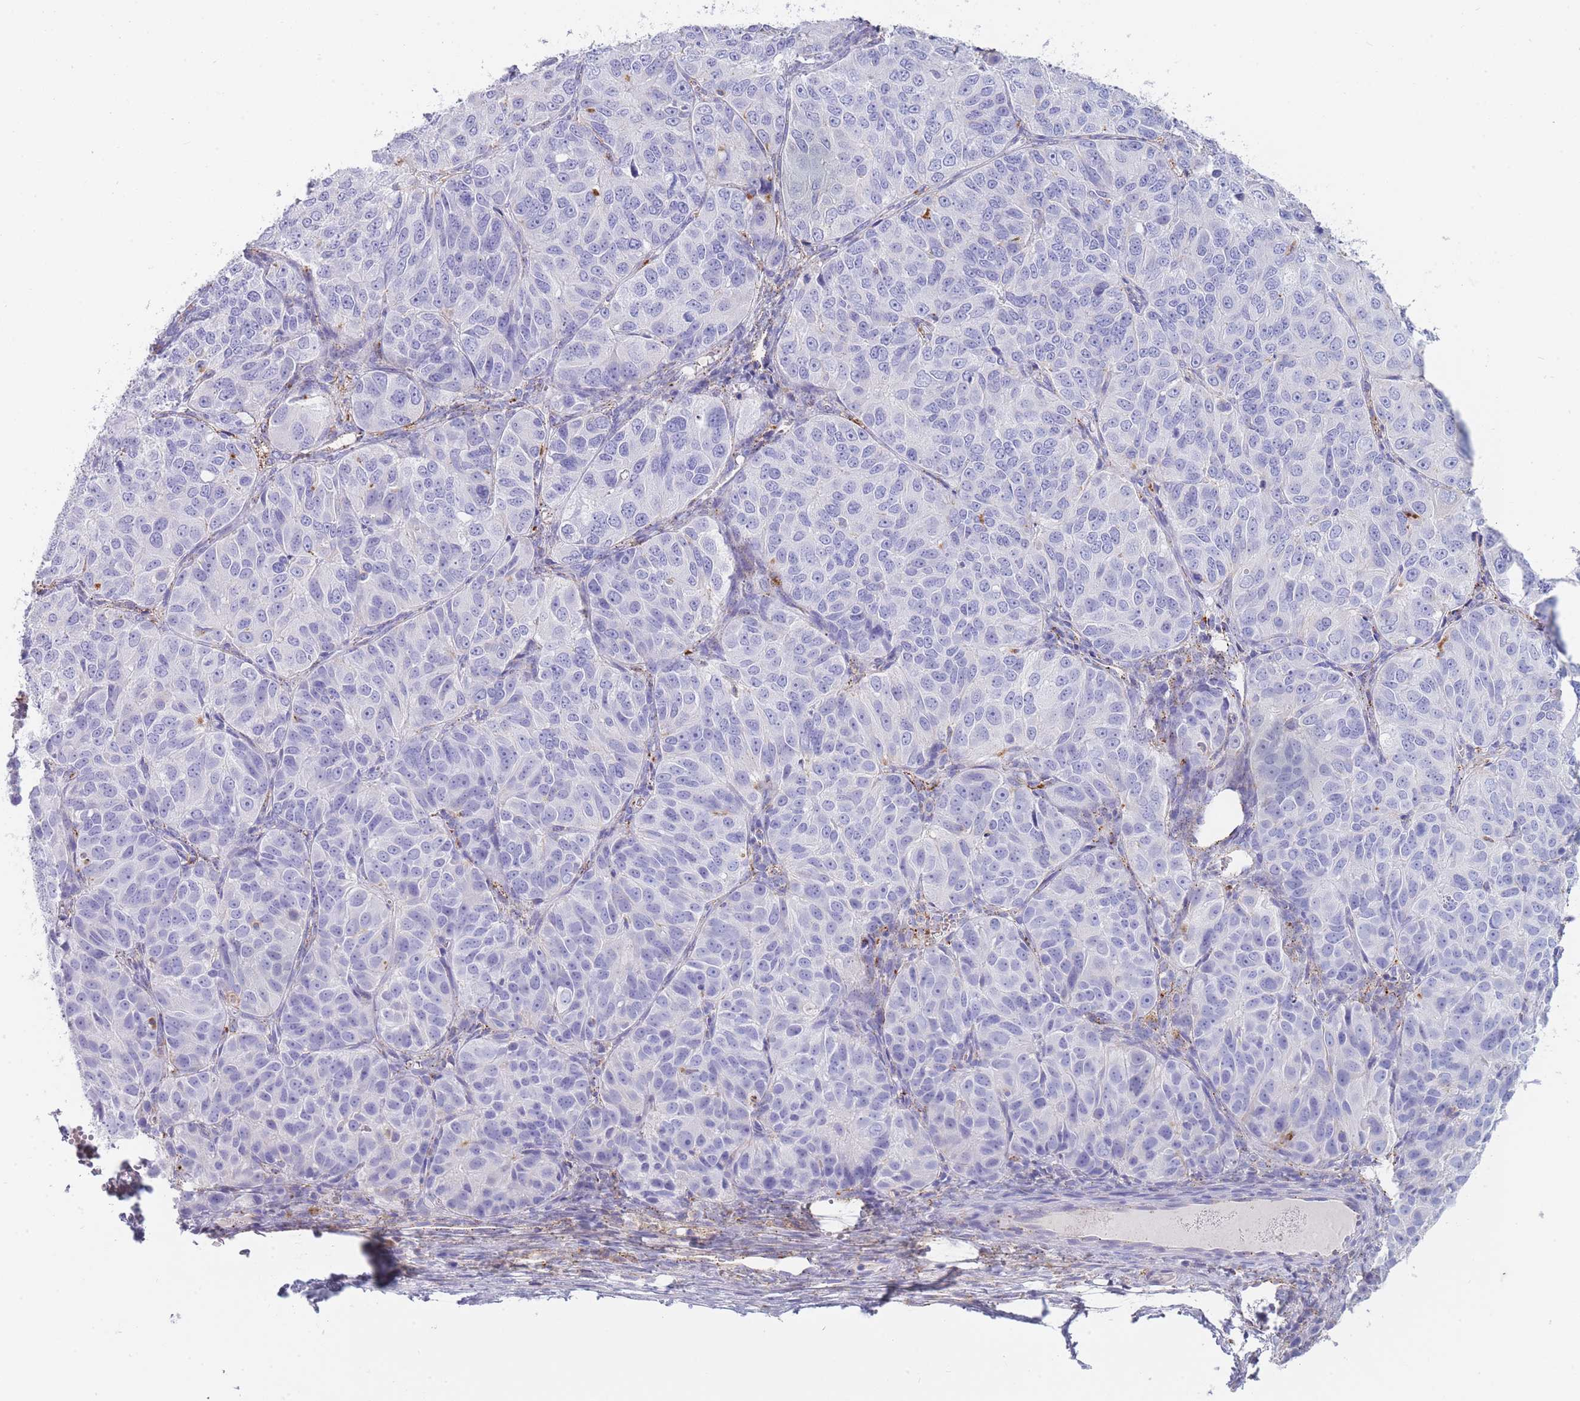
{"staining": {"intensity": "negative", "quantity": "none", "location": "none"}, "tissue": "ovarian cancer", "cell_type": "Tumor cells", "image_type": "cancer", "snomed": [{"axis": "morphology", "description": "Carcinoma, endometroid"}, {"axis": "topography", "description": "Ovary"}], "caption": "DAB (3,3'-diaminobenzidine) immunohistochemical staining of human ovarian cancer displays no significant expression in tumor cells.", "gene": "GAA", "patient": {"sex": "female", "age": 51}}